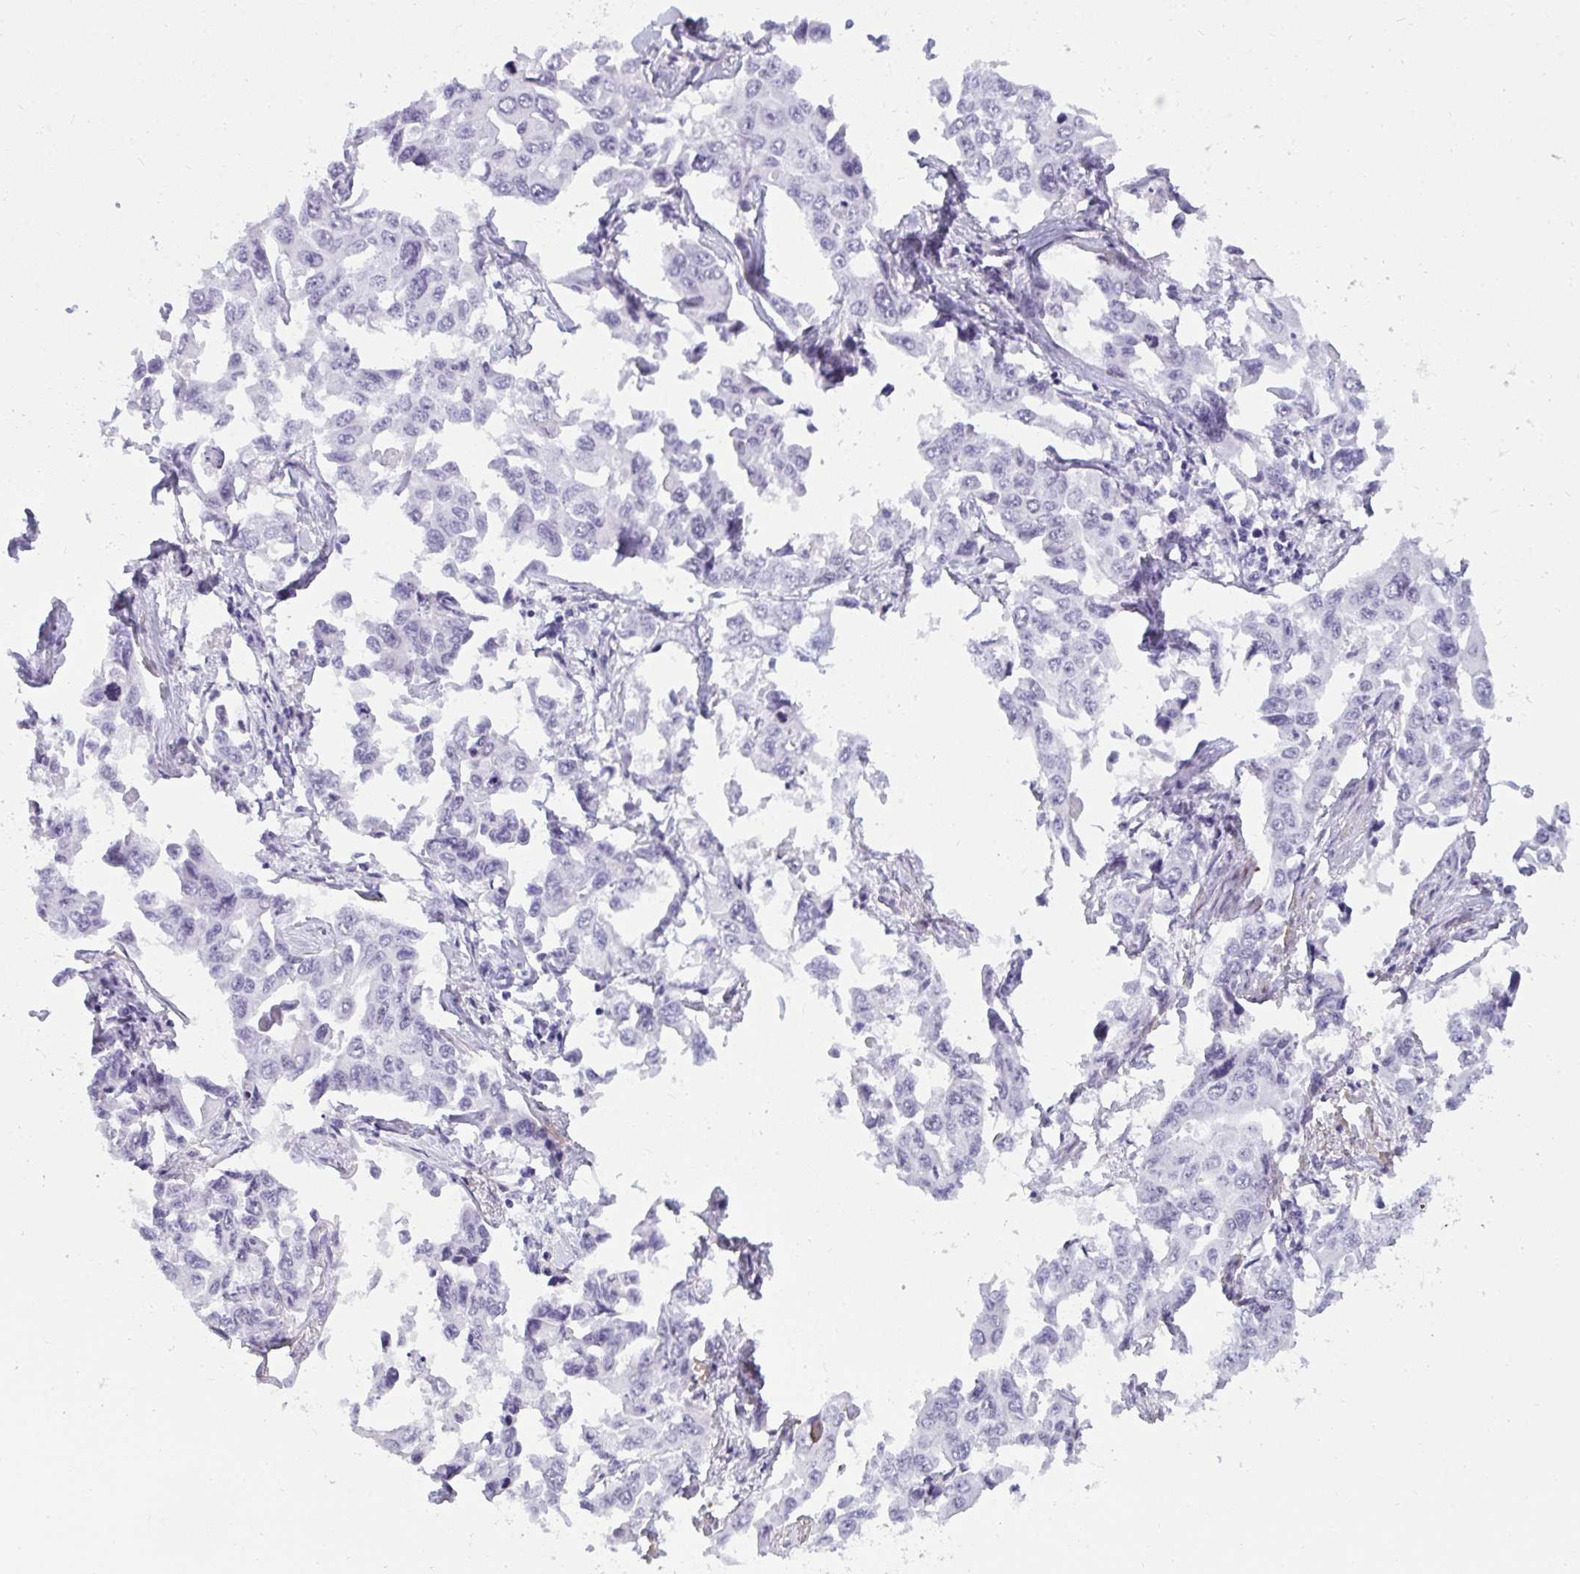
{"staining": {"intensity": "negative", "quantity": "none", "location": "none"}, "tissue": "lung cancer", "cell_type": "Tumor cells", "image_type": "cancer", "snomed": [{"axis": "morphology", "description": "Adenocarcinoma, NOS"}, {"axis": "topography", "description": "Lung"}], "caption": "Immunohistochemistry (IHC) photomicrograph of neoplastic tissue: lung cancer stained with DAB shows no significant protein expression in tumor cells.", "gene": "SUZ12", "patient": {"sex": "male", "age": 64}}